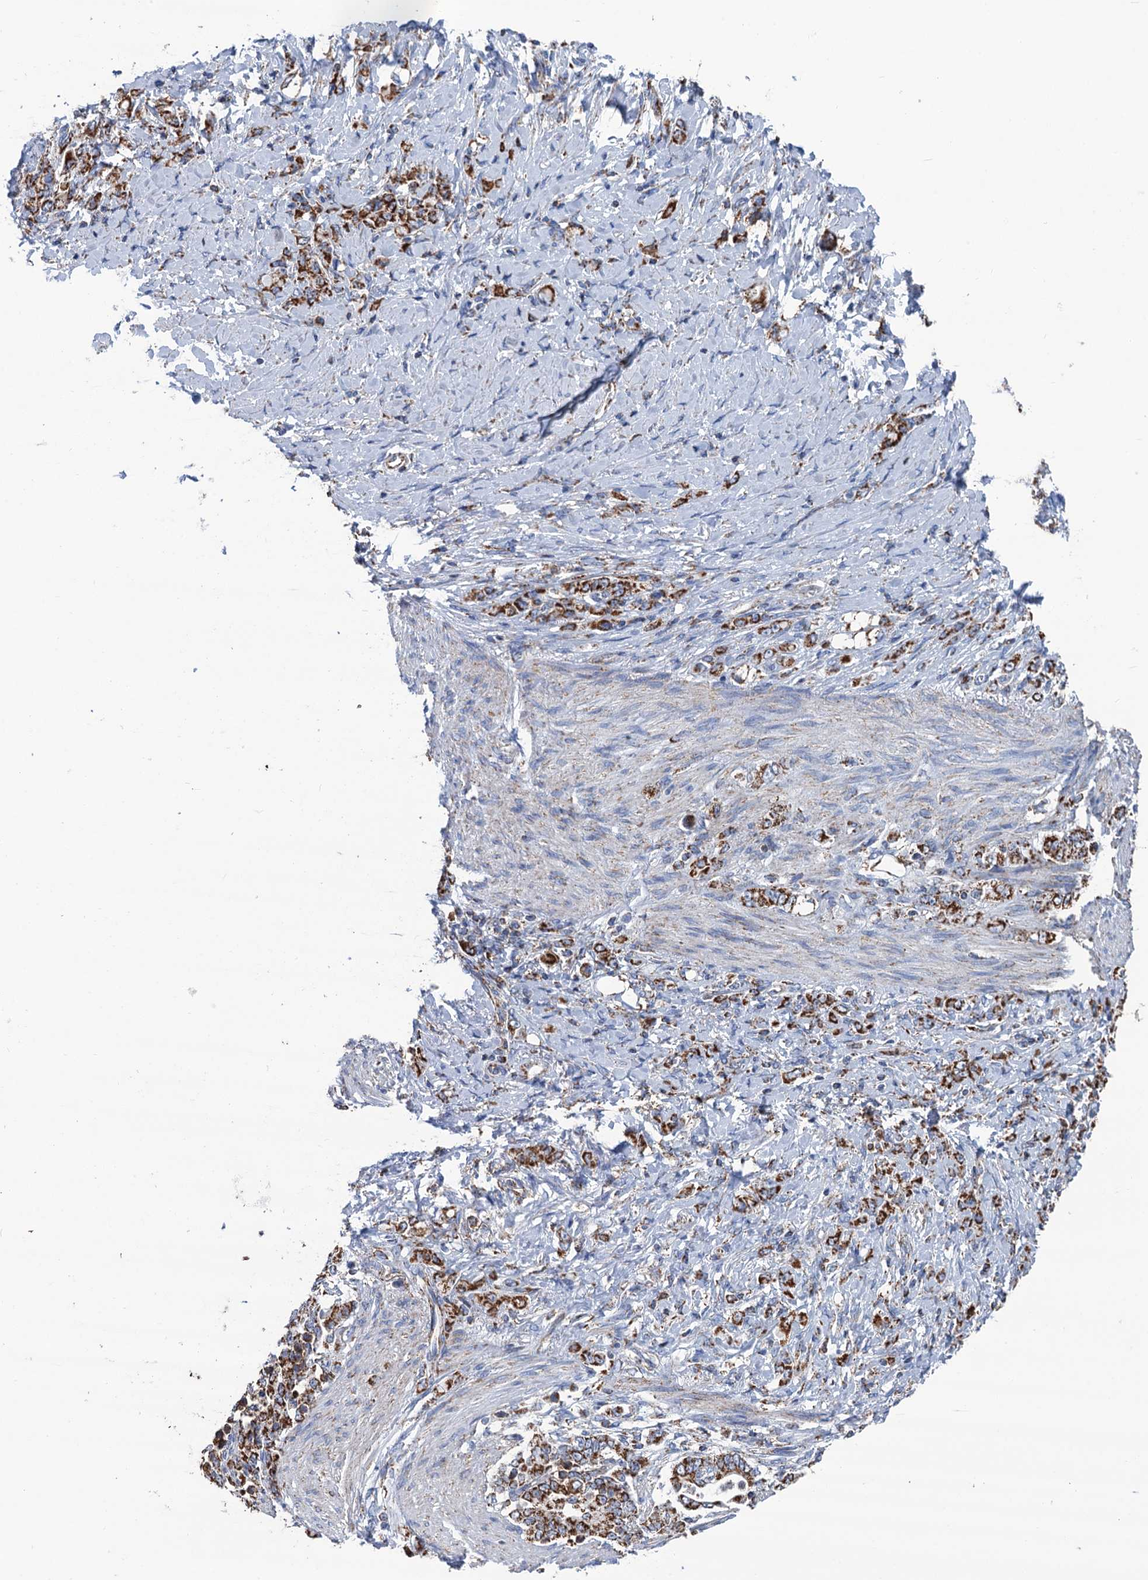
{"staining": {"intensity": "strong", "quantity": ">75%", "location": "cytoplasmic/membranous"}, "tissue": "stomach cancer", "cell_type": "Tumor cells", "image_type": "cancer", "snomed": [{"axis": "morphology", "description": "Adenocarcinoma, NOS"}, {"axis": "topography", "description": "Stomach"}], "caption": "Stomach cancer (adenocarcinoma) stained for a protein (brown) exhibits strong cytoplasmic/membranous positive expression in about >75% of tumor cells.", "gene": "IVD", "patient": {"sex": "female", "age": 79}}